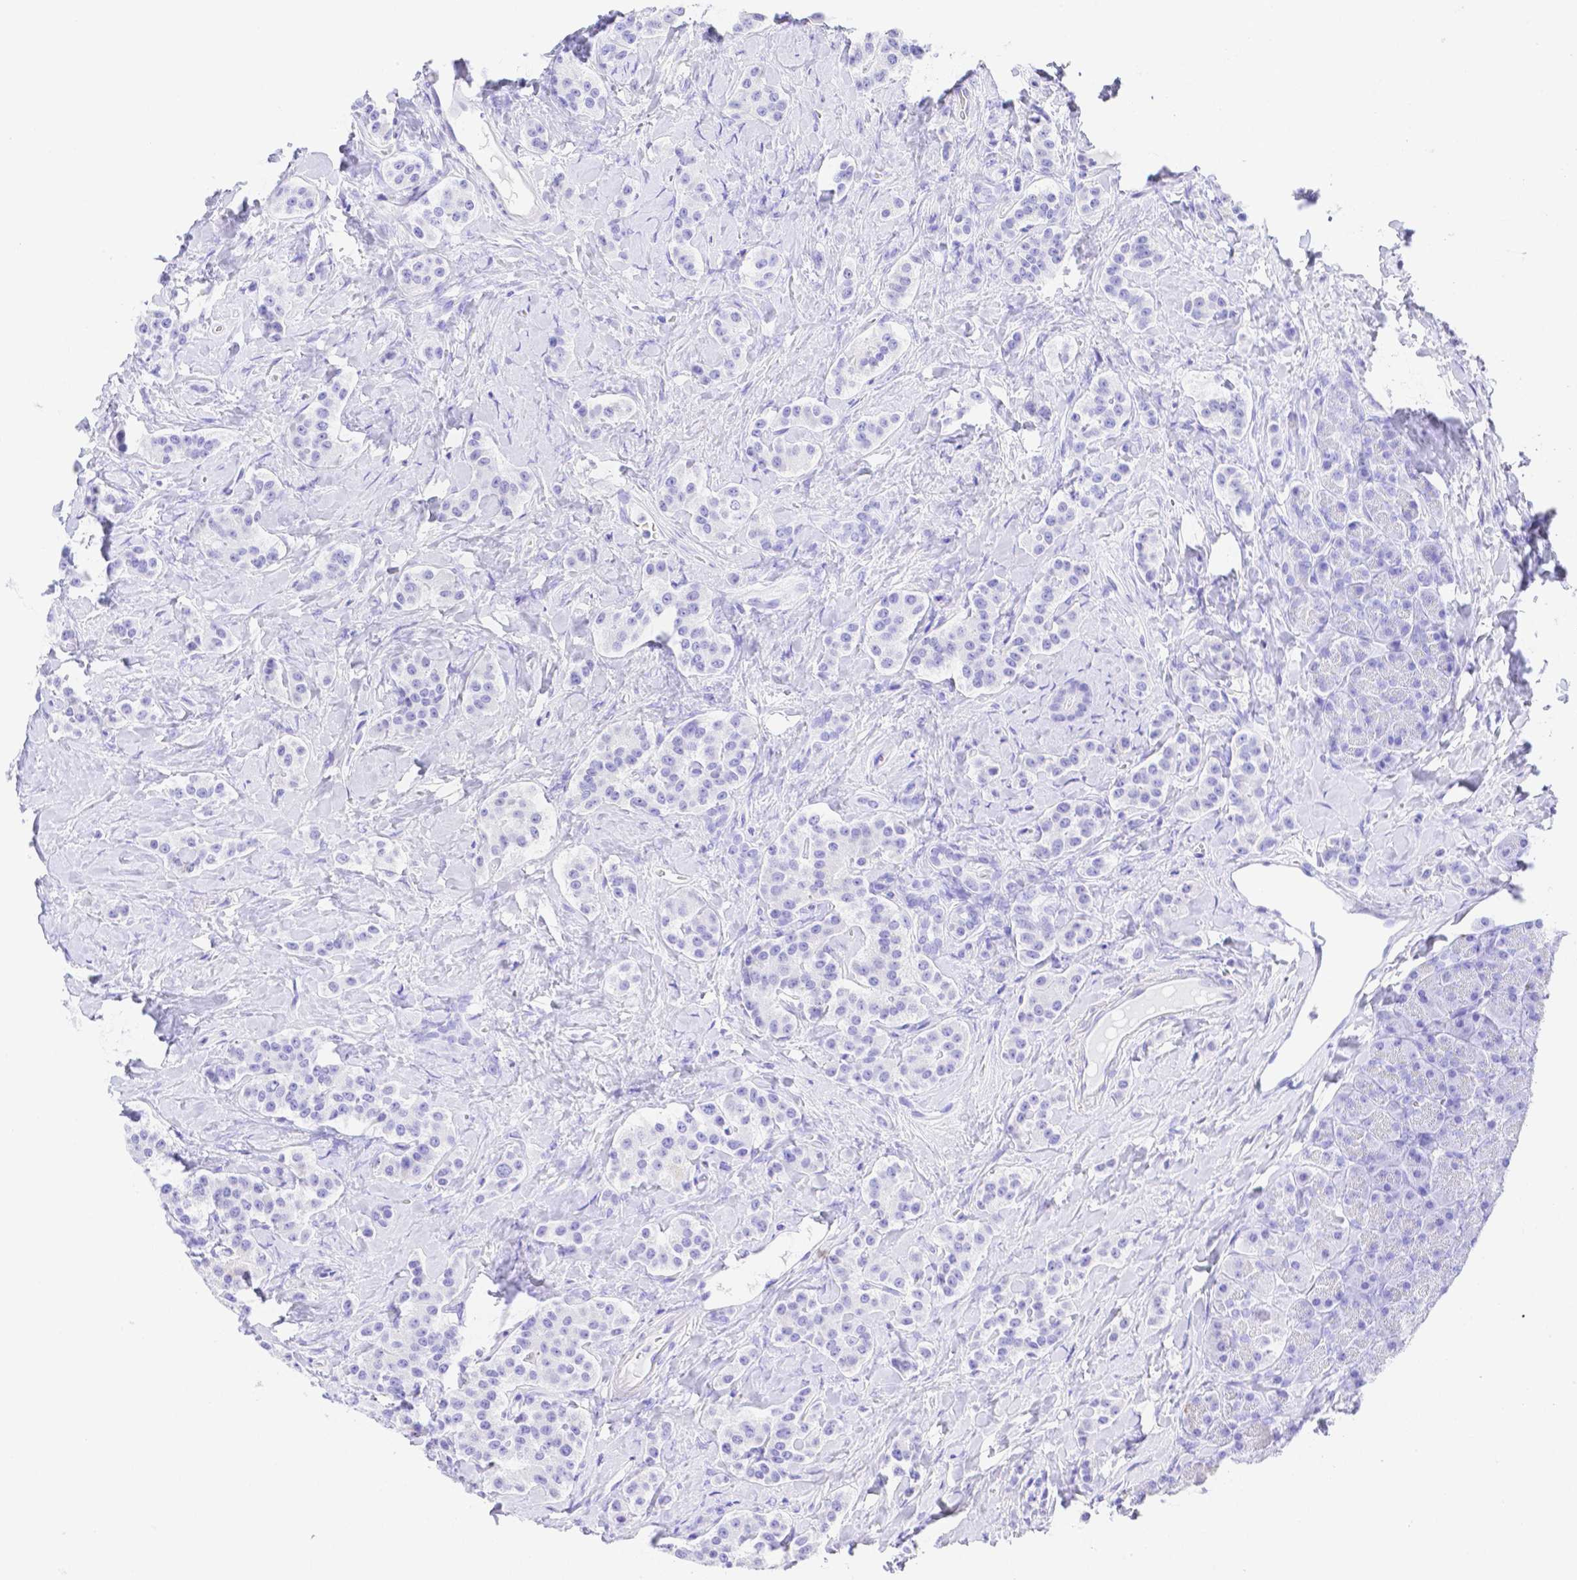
{"staining": {"intensity": "negative", "quantity": "none", "location": "none"}, "tissue": "carcinoid", "cell_type": "Tumor cells", "image_type": "cancer", "snomed": [{"axis": "morphology", "description": "Normal tissue, NOS"}, {"axis": "morphology", "description": "Carcinoid, malignant, NOS"}, {"axis": "topography", "description": "Pancreas"}], "caption": "DAB immunohistochemical staining of carcinoid (malignant) demonstrates no significant staining in tumor cells. (Stains: DAB immunohistochemistry with hematoxylin counter stain, Microscopy: brightfield microscopy at high magnification).", "gene": "SMR3A", "patient": {"sex": "male", "age": 36}}